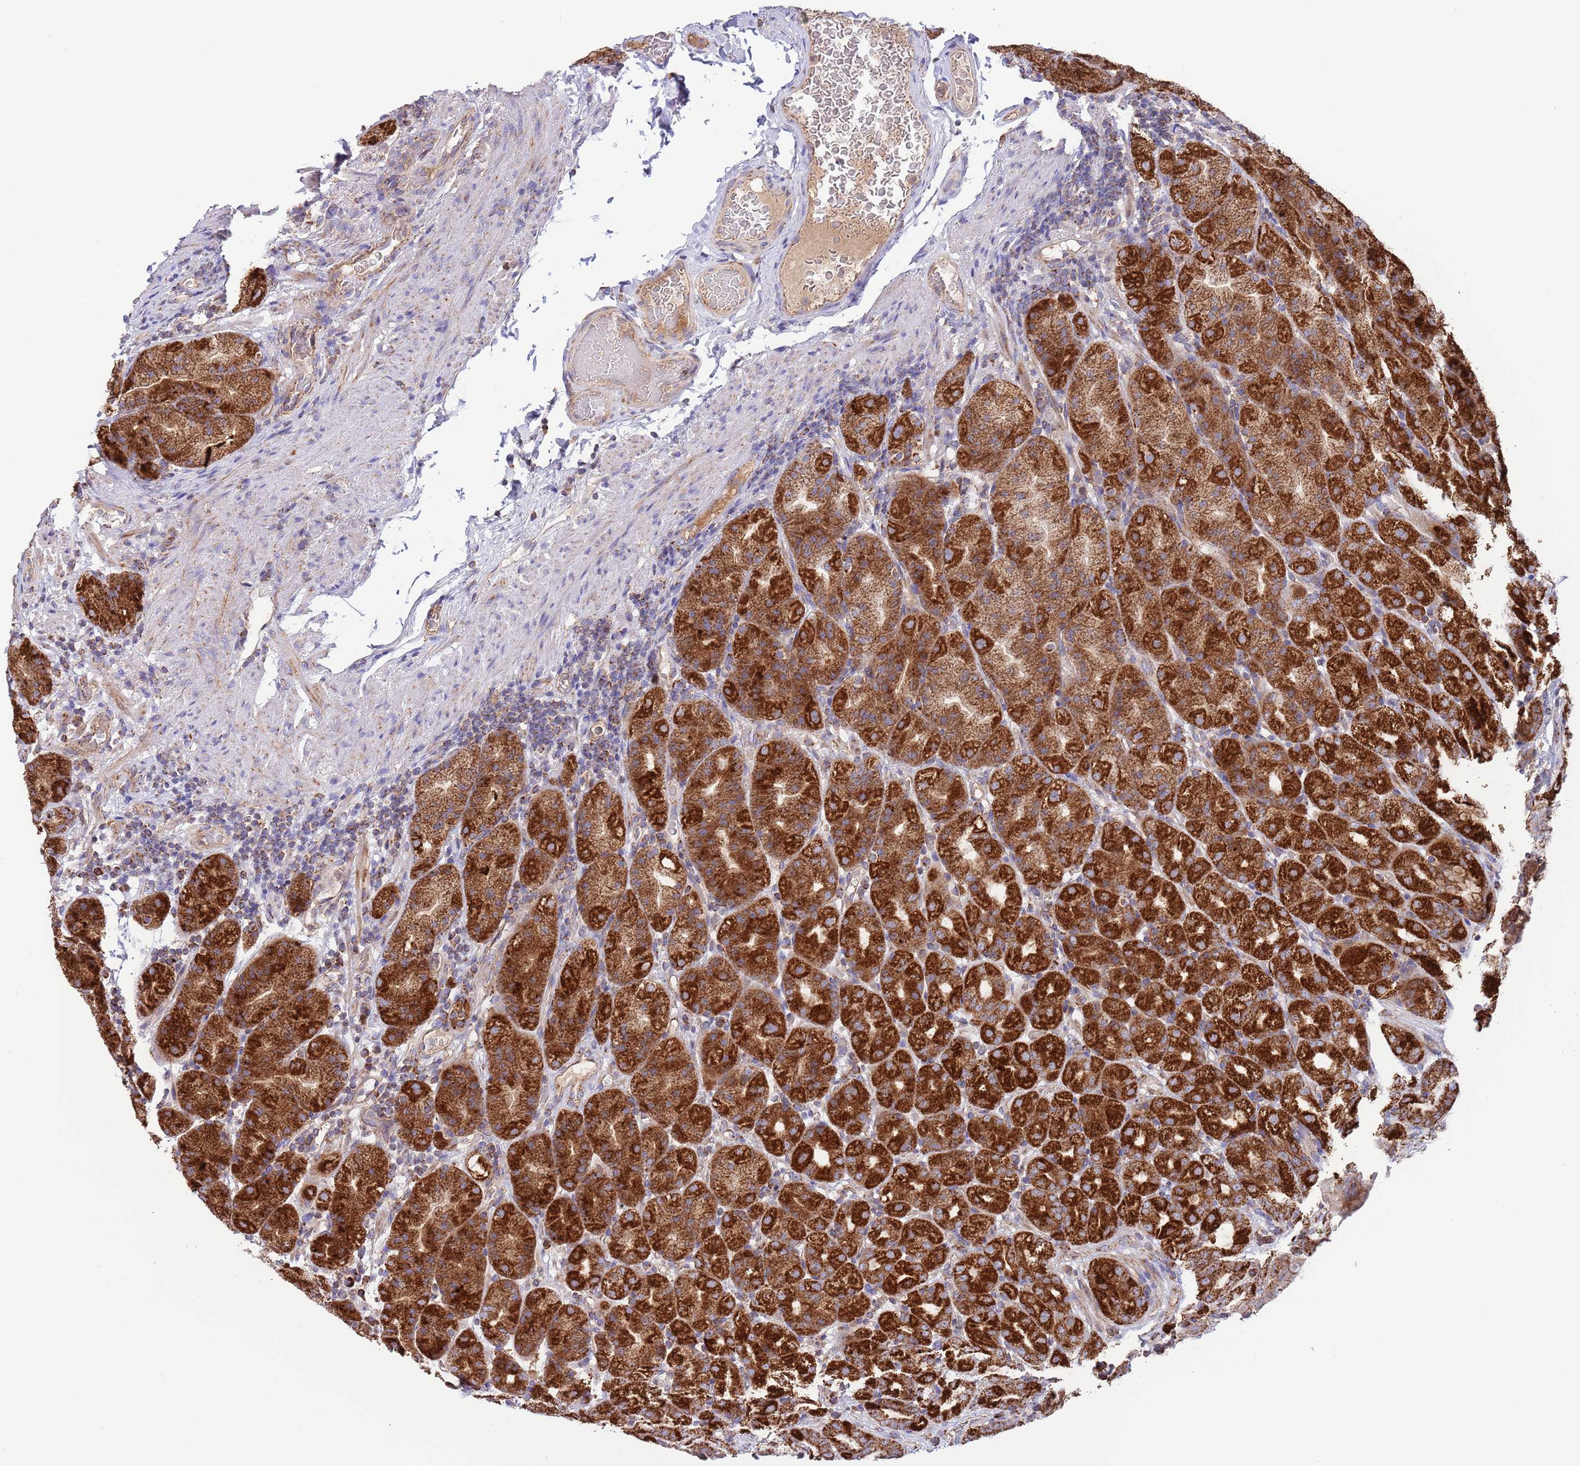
{"staining": {"intensity": "strong", "quantity": ">75%", "location": "cytoplasmic/membranous"}, "tissue": "stomach", "cell_type": "Glandular cells", "image_type": "normal", "snomed": [{"axis": "morphology", "description": "Normal tissue, NOS"}, {"axis": "topography", "description": "Stomach, upper"}, {"axis": "topography", "description": "Stomach"}], "caption": "Strong cytoplasmic/membranous protein expression is appreciated in about >75% of glandular cells in stomach.", "gene": "DNAJA3", "patient": {"sex": "male", "age": 68}}